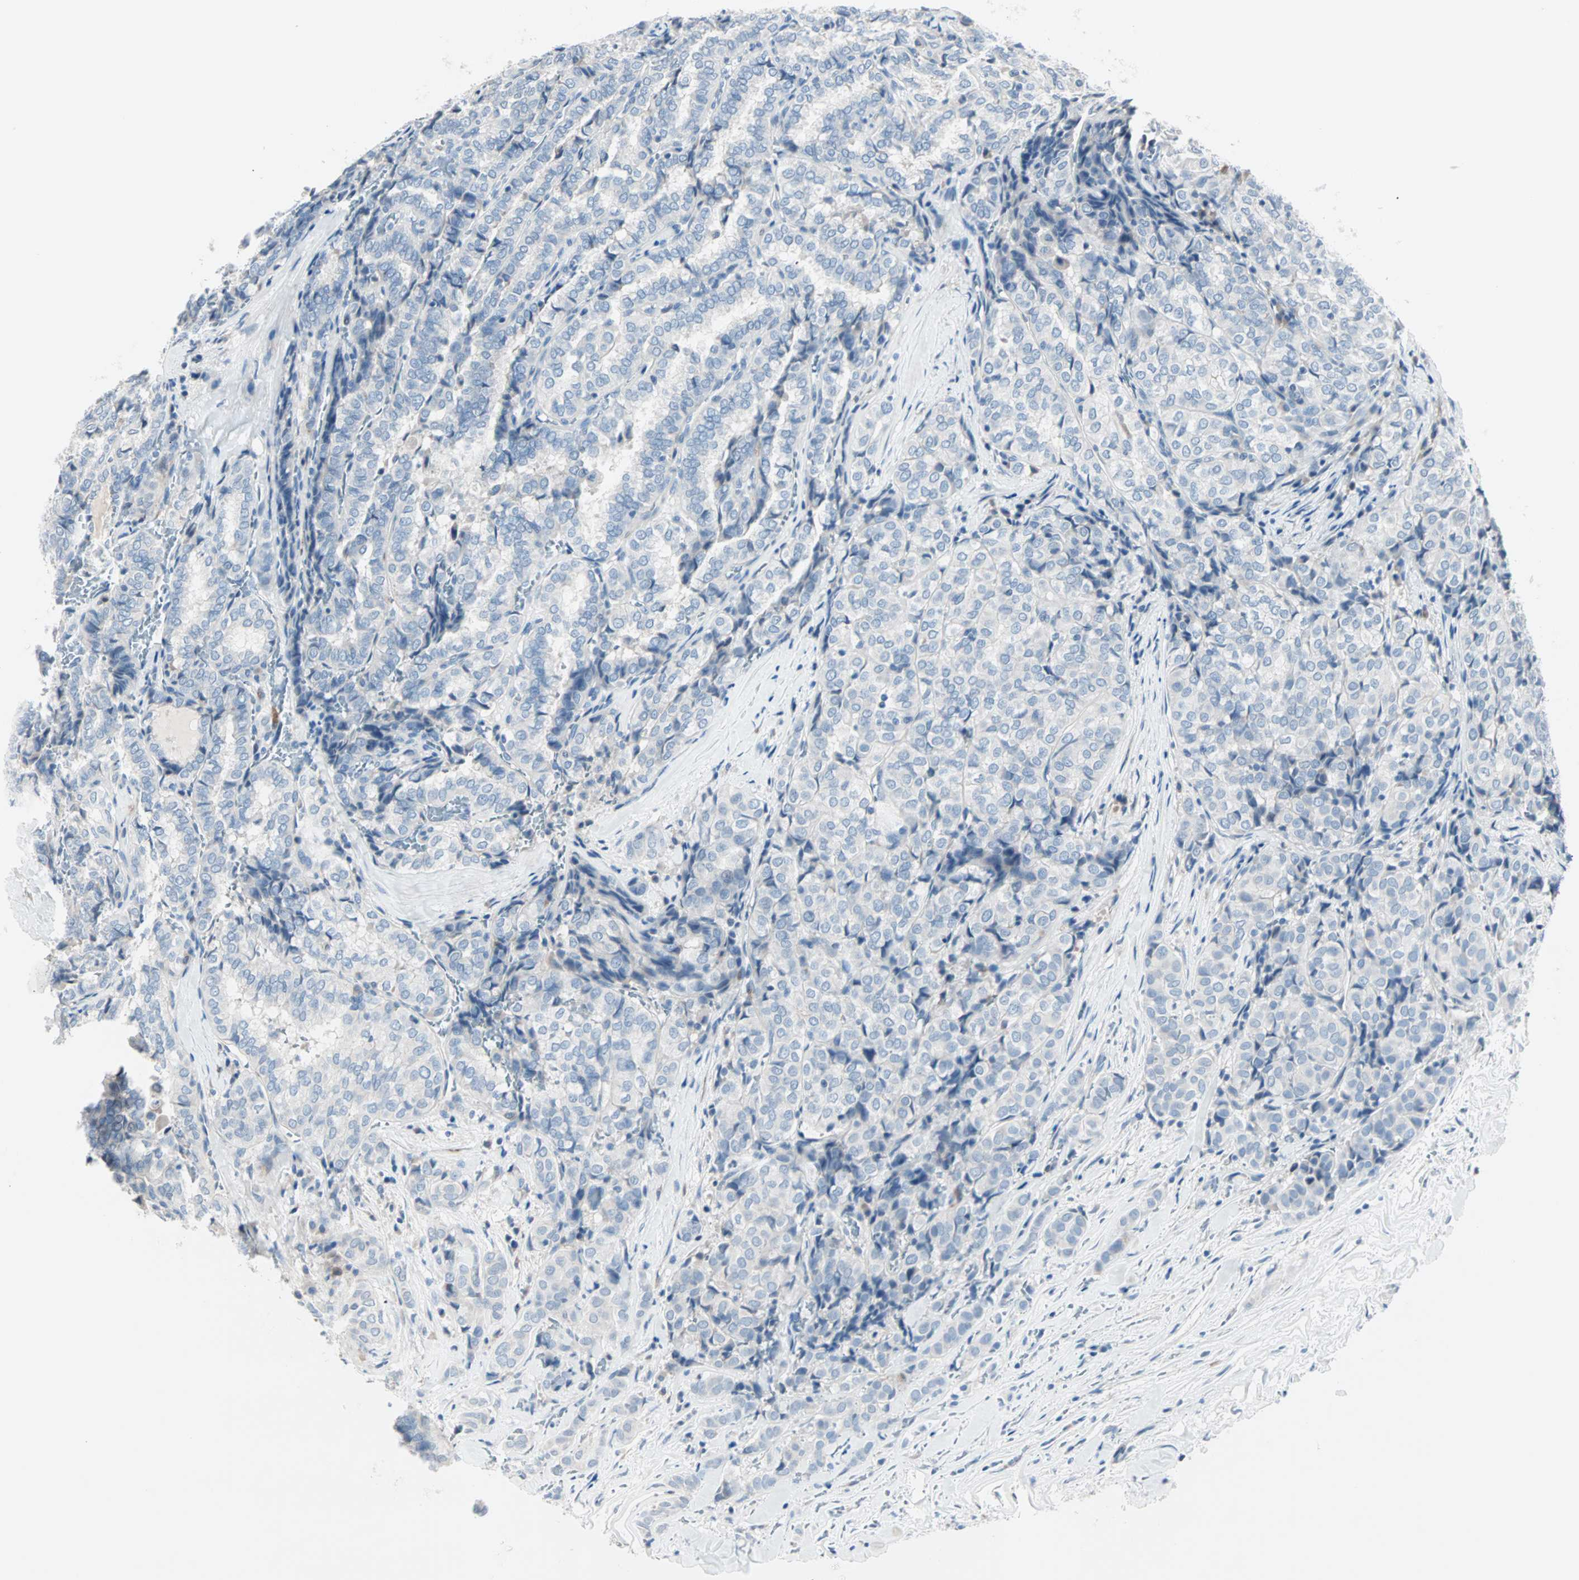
{"staining": {"intensity": "negative", "quantity": "none", "location": "none"}, "tissue": "thyroid cancer", "cell_type": "Tumor cells", "image_type": "cancer", "snomed": [{"axis": "morphology", "description": "Normal tissue, NOS"}, {"axis": "morphology", "description": "Papillary adenocarcinoma, NOS"}, {"axis": "topography", "description": "Thyroid gland"}], "caption": "This is a photomicrograph of IHC staining of thyroid cancer, which shows no positivity in tumor cells.", "gene": "NEFH", "patient": {"sex": "female", "age": 30}}